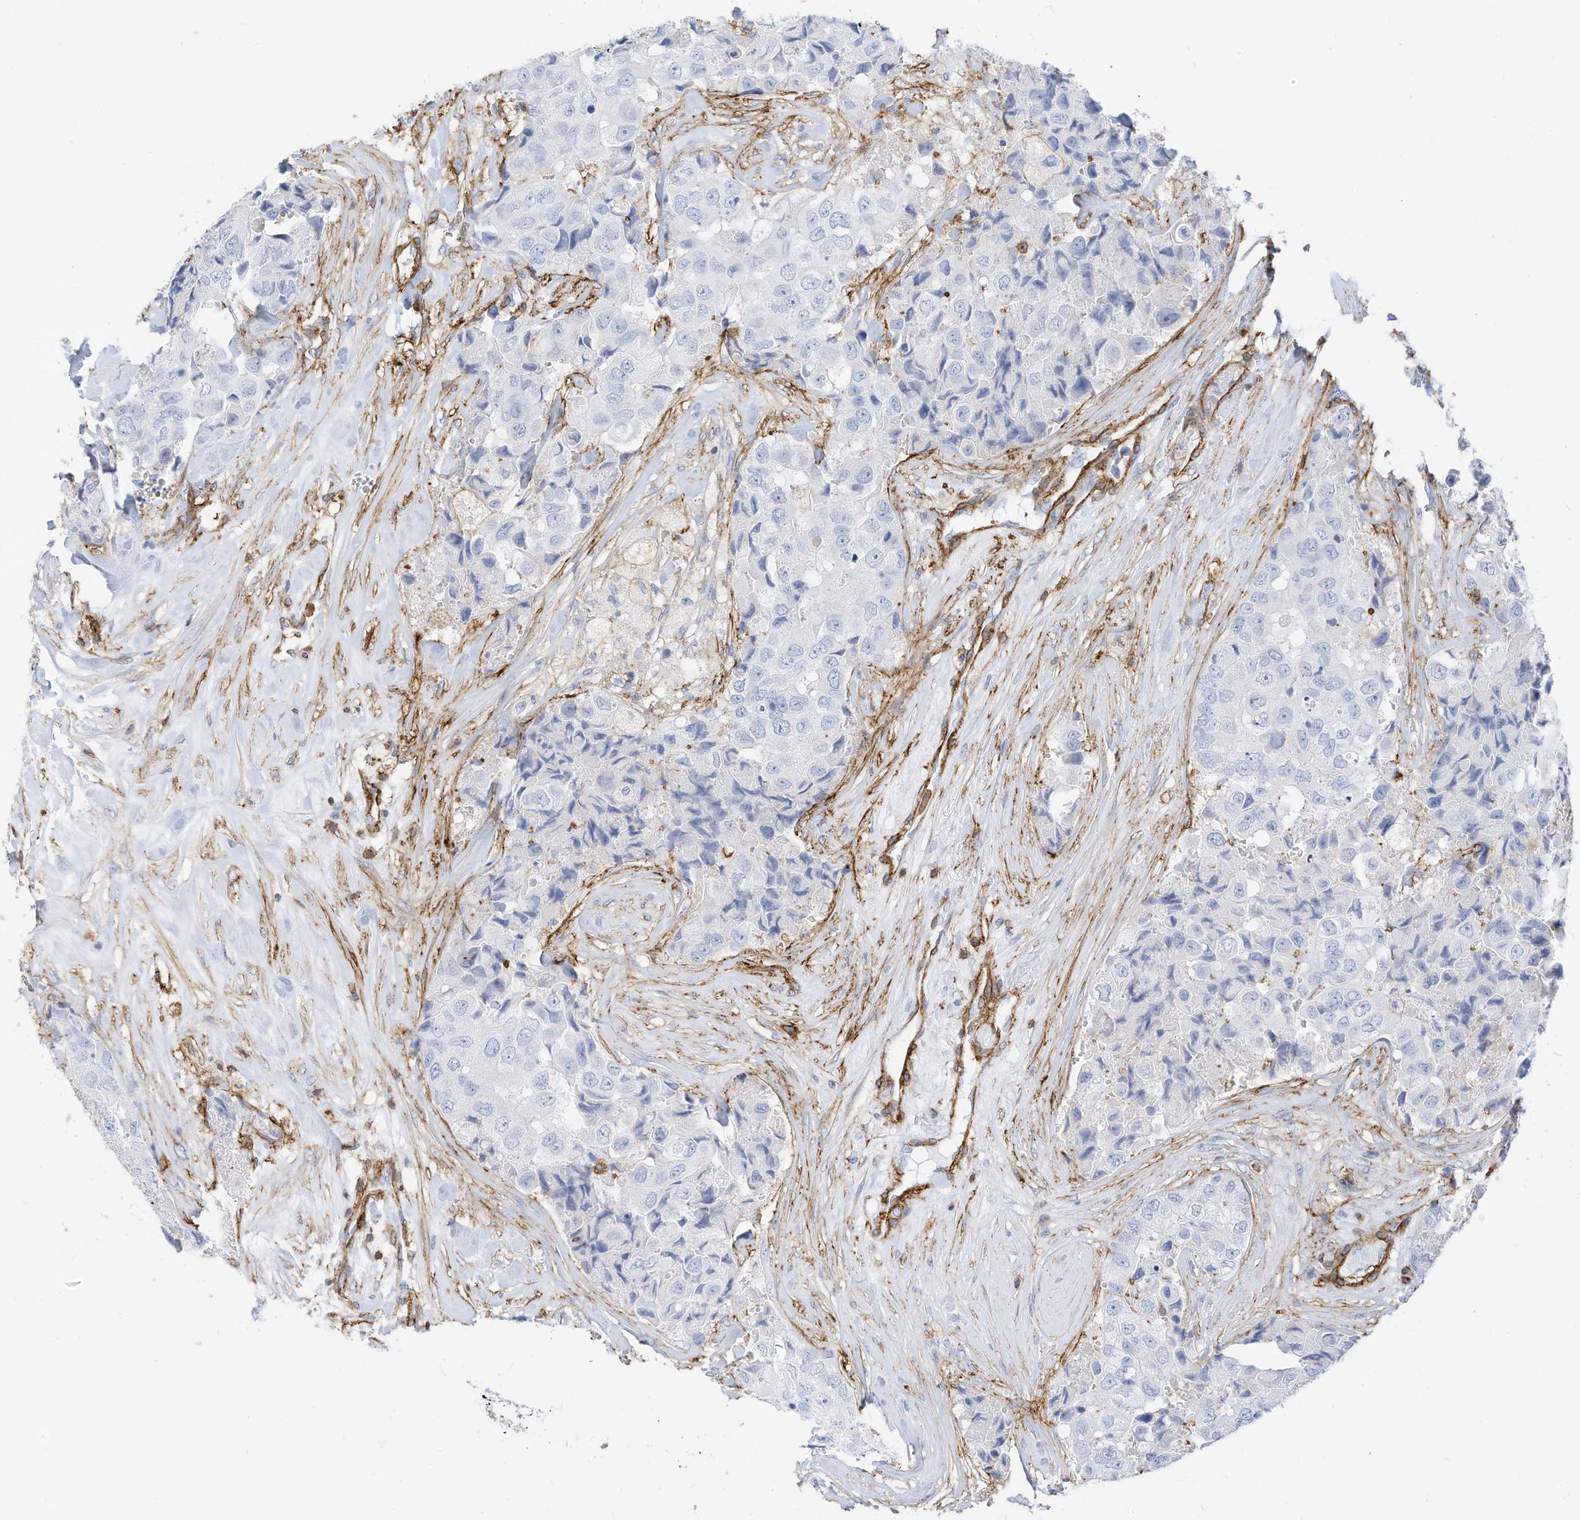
{"staining": {"intensity": "negative", "quantity": "none", "location": "none"}, "tissue": "breast cancer", "cell_type": "Tumor cells", "image_type": "cancer", "snomed": [{"axis": "morphology", "description": "Duct carcinoma"}, {"axis": "topography", "description": "Breast"}], "caption": "The immunohistochemistry photomicrograph has no significant positivity in tumor cells of invasive ductal carcinoma (breast) tissue.", "gene": "TXNDC9", "patient": {"sex": "female", "age": 62}}